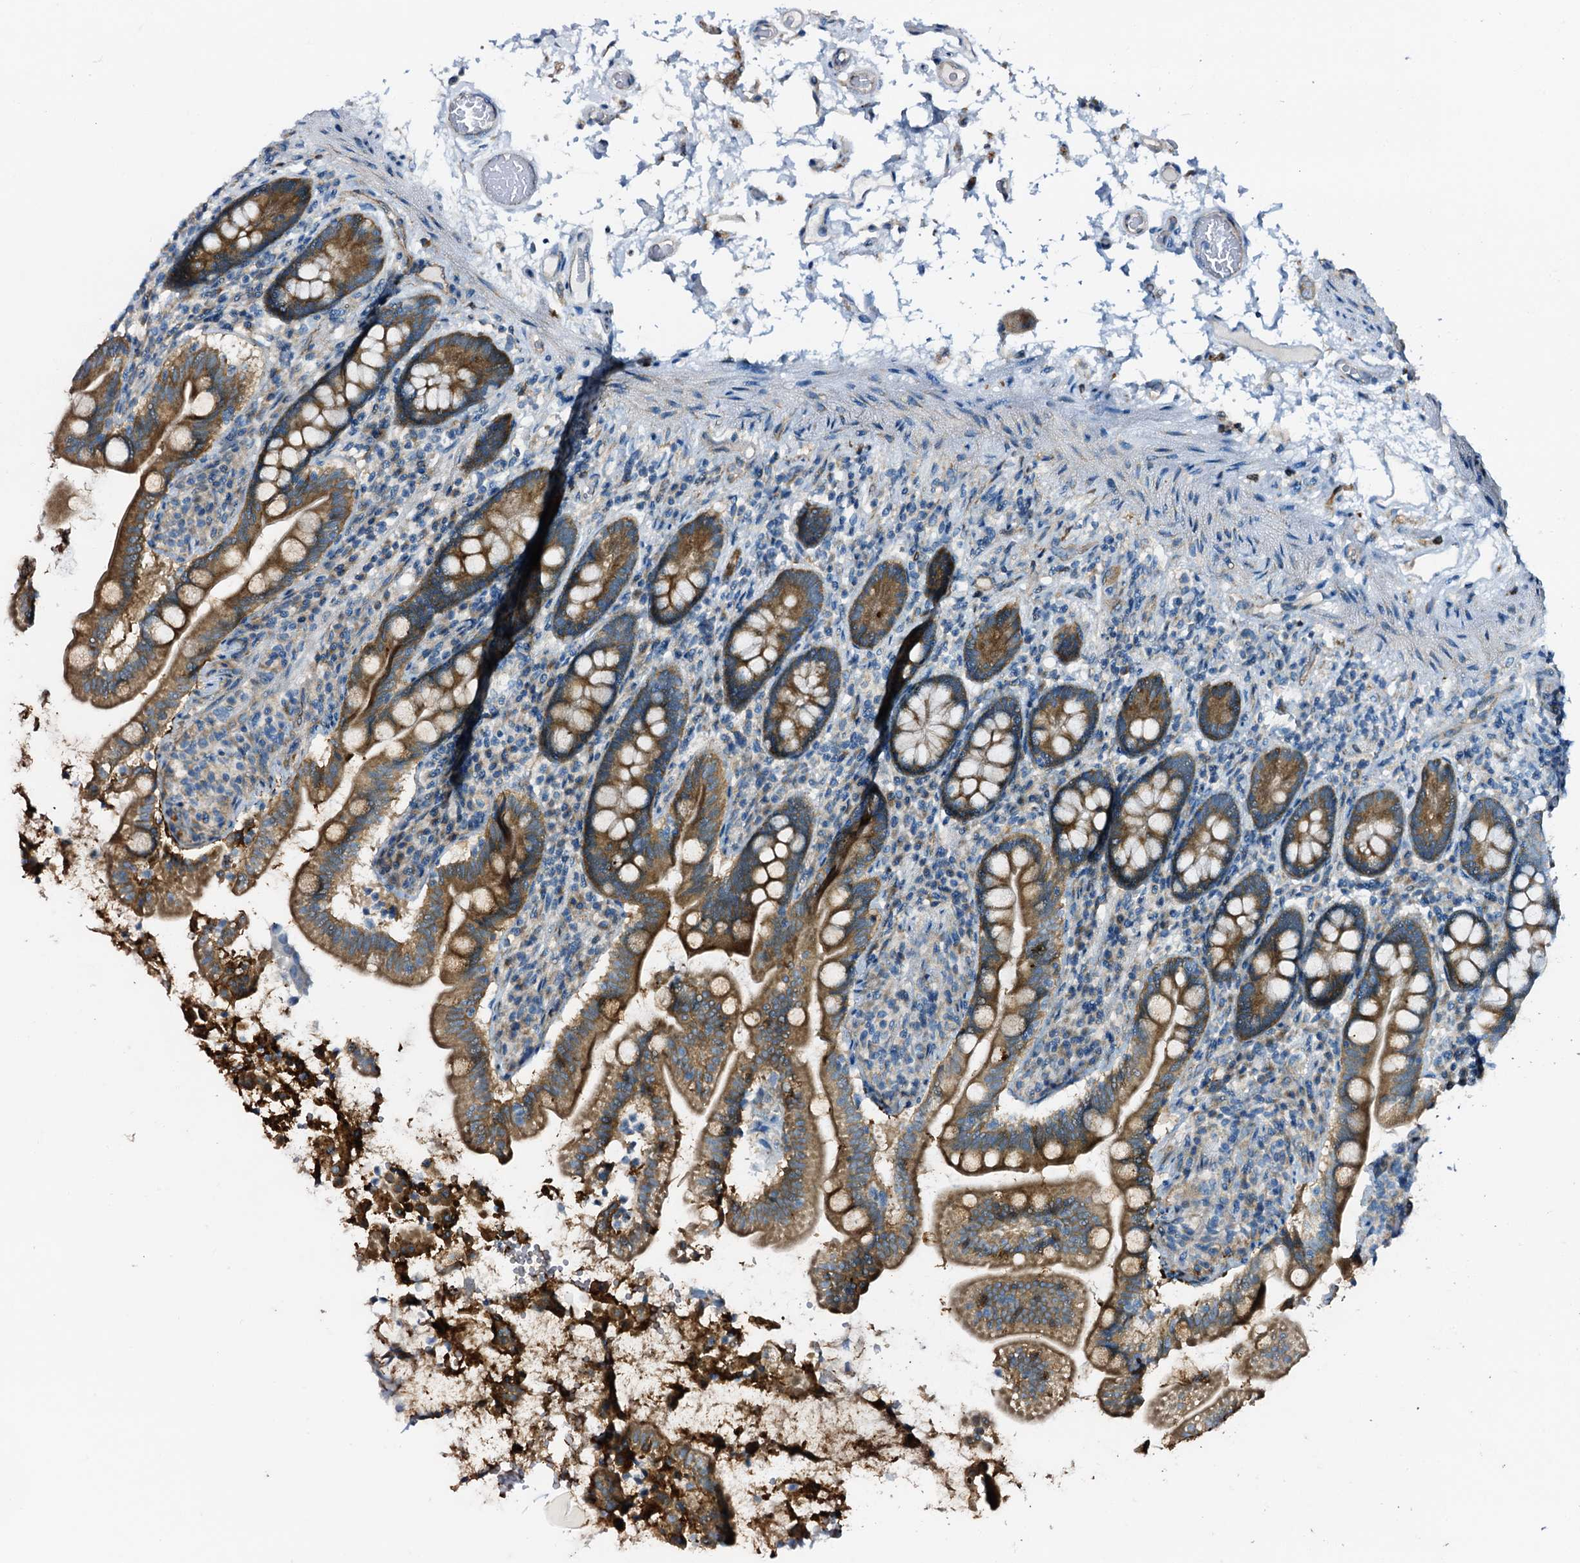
{"staining": {"intensity": "moderate", "quantity": ">75%", "location": "cytoplasmic/membranous"}, "tissue": "small intestine", "cell_type": "Glandular cells", "image_type": "normal", "snomed": [{"axis": "morphology", "description": "Normal tissue, NOS"}, {"axis": "topography", "description": "Small intestine"}], "caption": "Glandular cells reveal medium levels of moderate cytoplasmic/membranous staining in about >75% of cells in normal human small intestine.", "gene": "STARD13", "patient": {"sex": "female", "age": 64}}